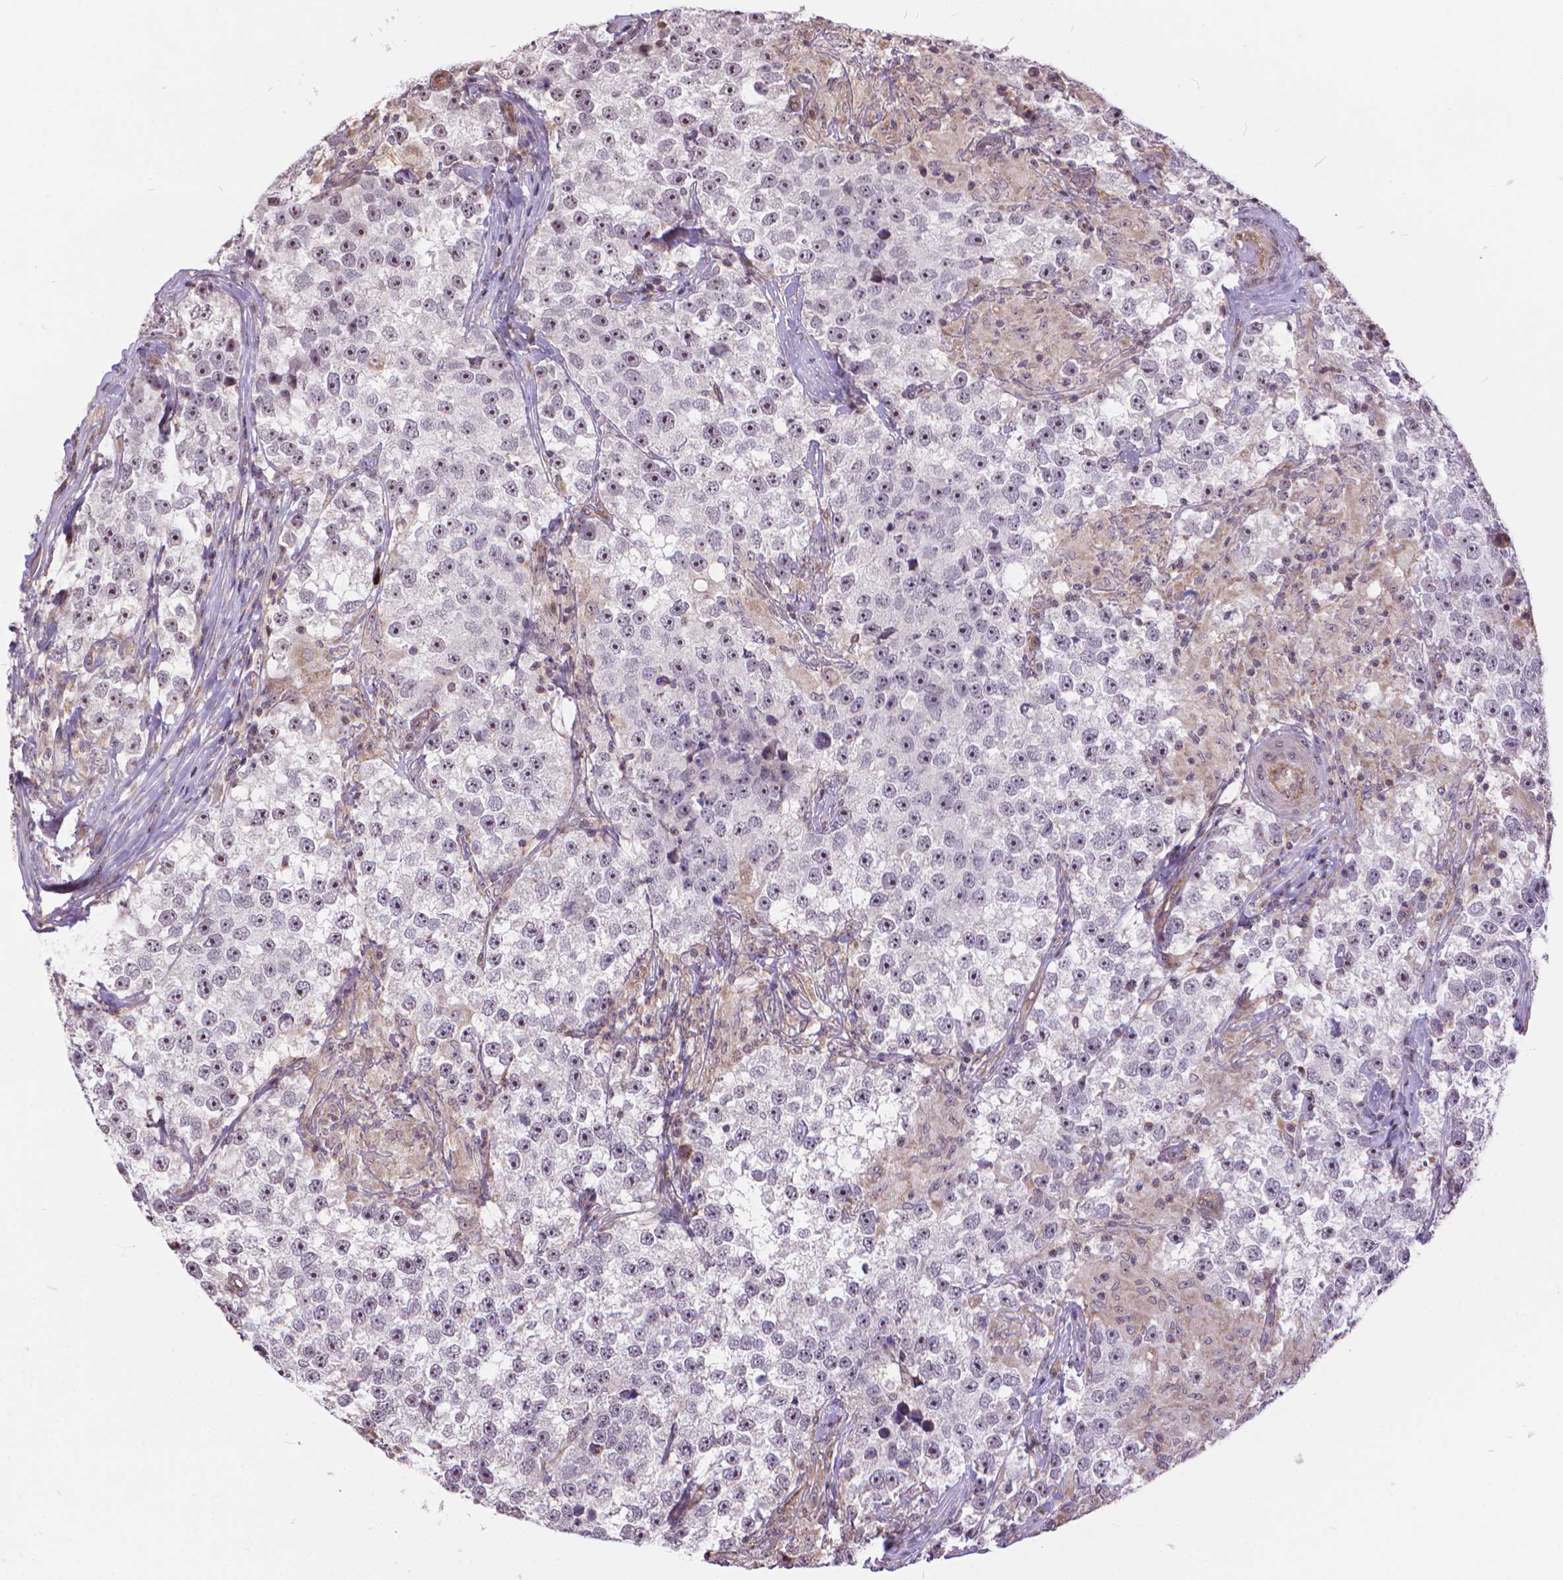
{"staining": {"intensity": "moderate", "quantity": ">75%", "location": "nuclear"}, "tissue": "testis cancer", "cell_type": "Tumor cells", "image_type": "cancer", "snomed": [{"axis": "morphology", "description": "Seminoma, NOS"}, {"axis": "topography", "description": "Testis"}], "caption": "Protein expression analysis of human seminoma (testis) reveals moderate nuclear staining in approximately >75% of tumor cells. (DAB IHC, brown staining for protein, blue staining for nuclei).", "gene": "TMEM135", "patient": {"sex": "male", "age": 46}}